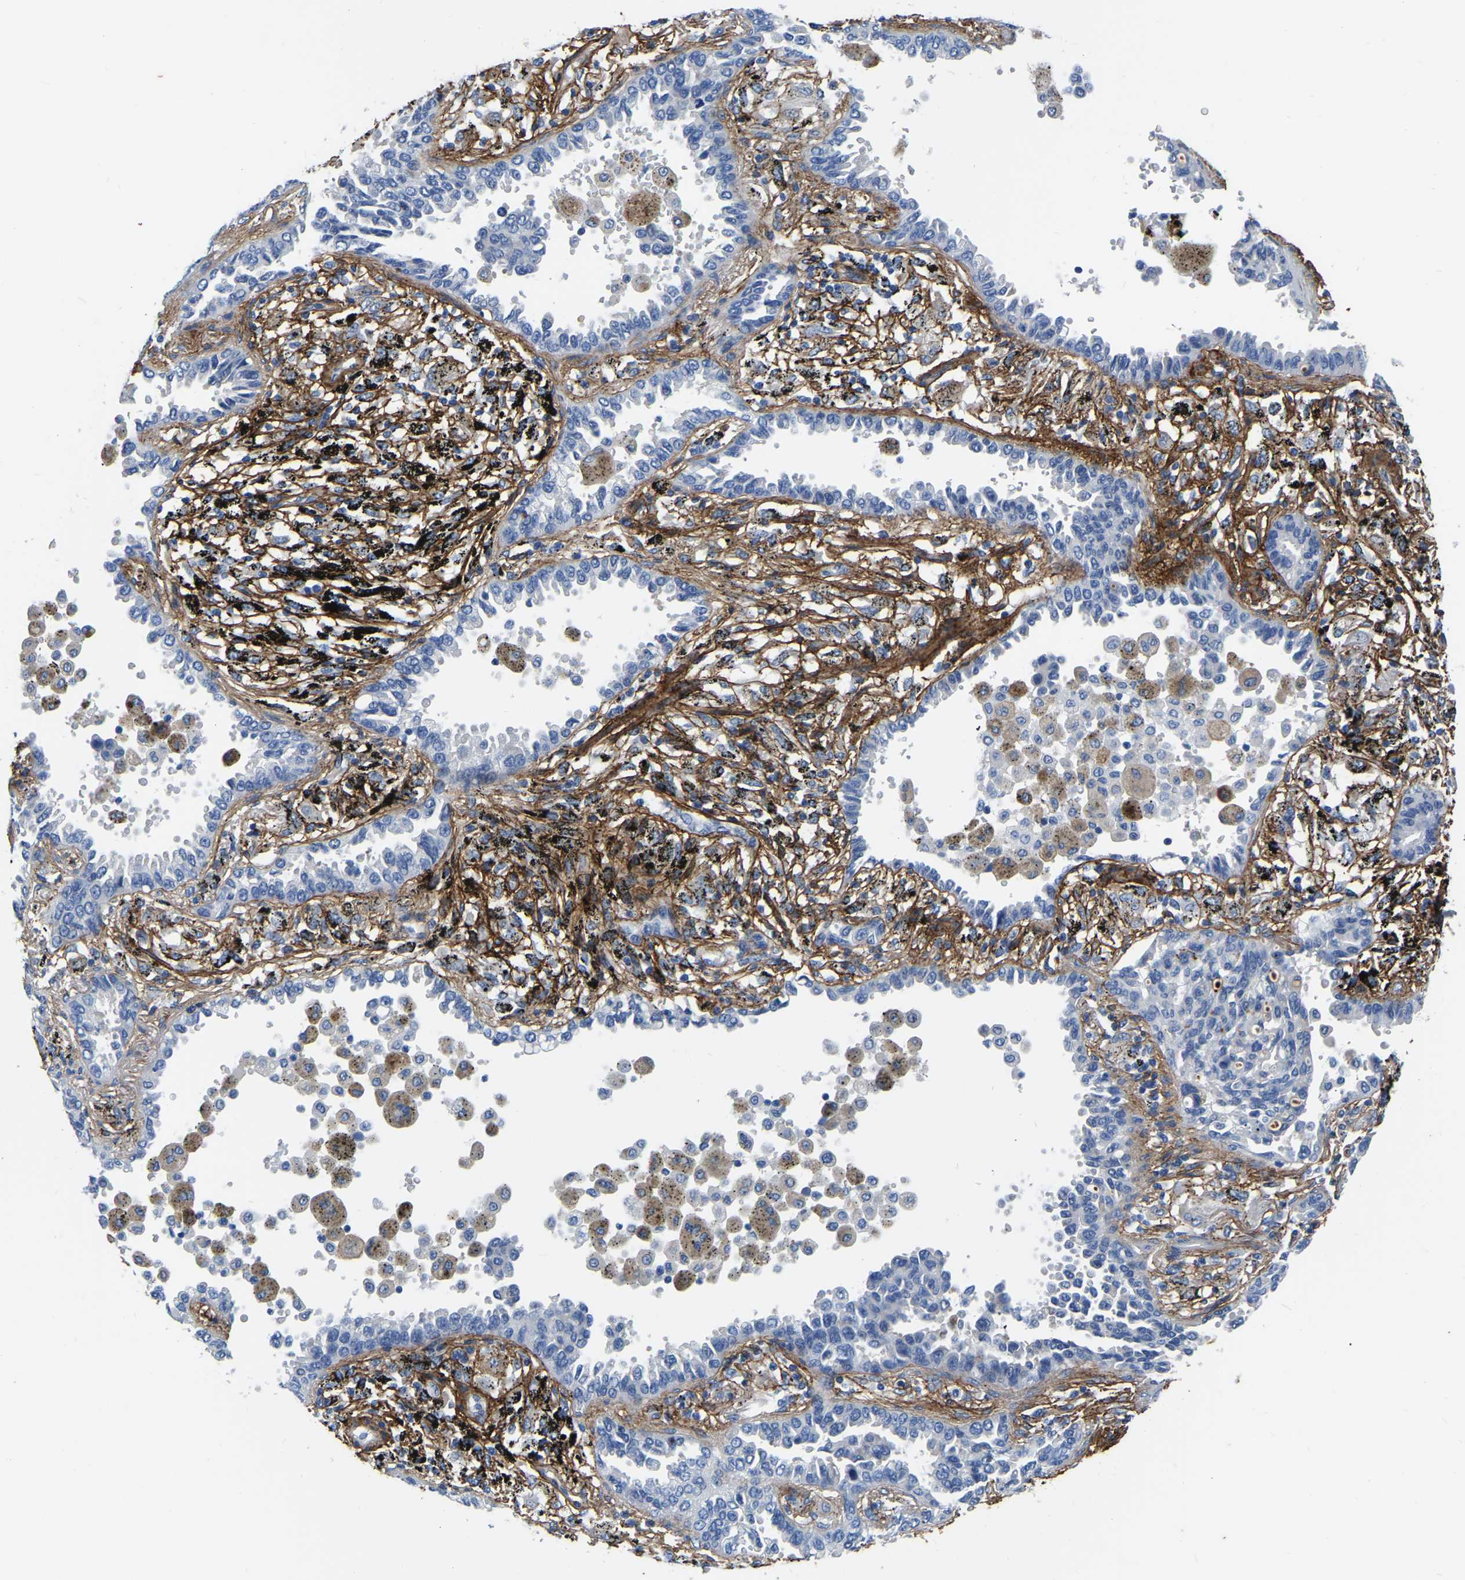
{"staining": {"intensity": "negative", "quantity": "none", "location": "none"}, "tissue": "lung cancer", "cell_type": "Tumor cells", "image_type": "cancer", "snomed": [{"axis": "morphology", "description": "Normal tissue, NOS"}, {"axis": "morphology", "description": "Adenocarcinoma, NOS"}, {"axis": "topography", "description": "Lung"}], "caption": "The IHC photomicrograph has no significant expression in tumor cells of lung cancer tissue. The staining was performed using DAB (3,3'-diaminobenzidine) to visualize the protein expression in brown, while the nuclei were stained in blue with hematoxylin (Magnification: 20x).", "gene": "COL6A1", "patient": {"sex": "male", "age": 59}}